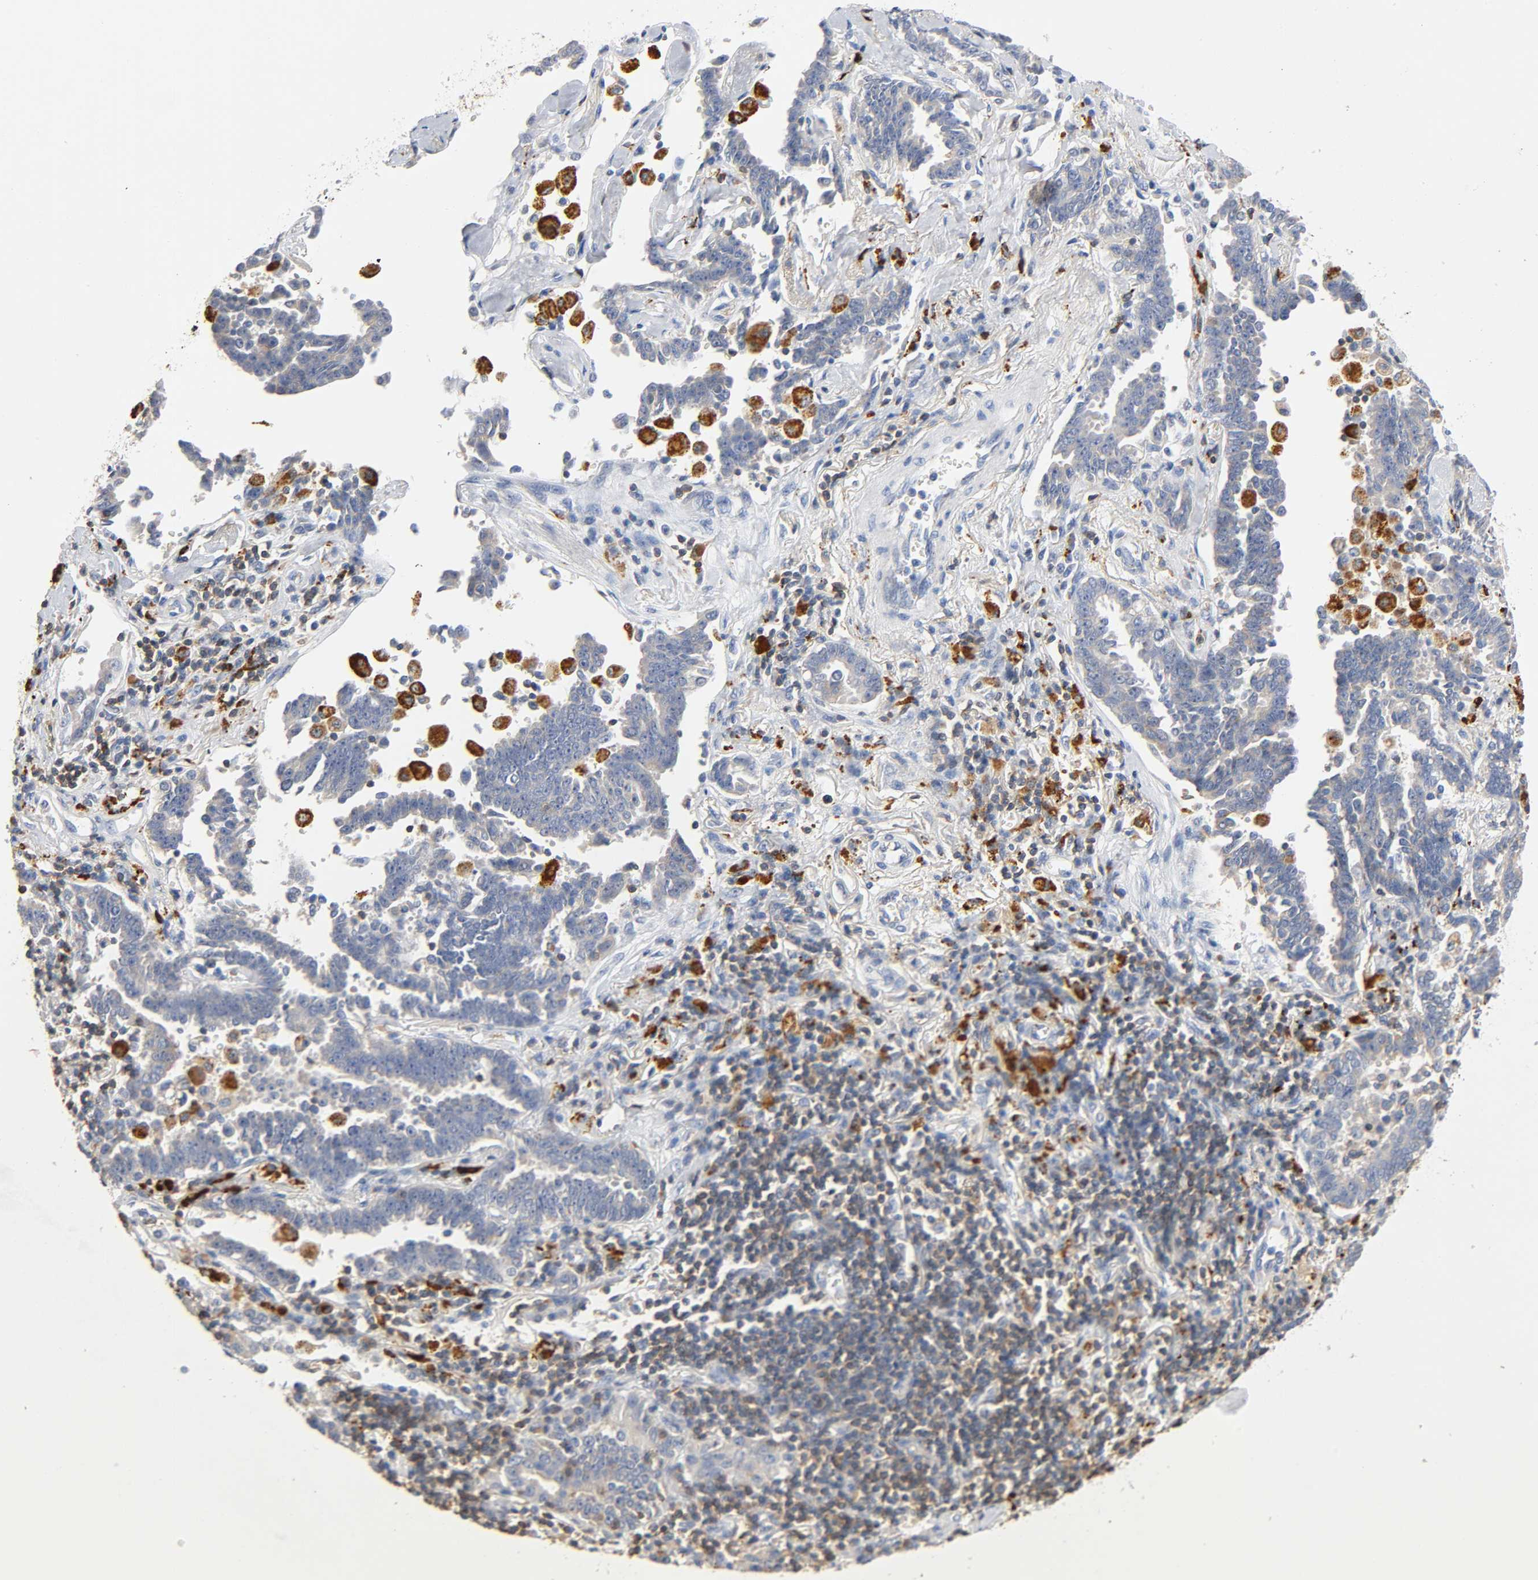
{"staining": {"intensity": "weak", "quantity": "25%-75%", "location": "cytoplasmic/membranous"}, "tissue": "lung cancer", "cell_type": "Tumor cells", "image_type": "cancer", "snomed": [{"axis": "morphology", "description": "Adenocarcinoma, NOS"}, {"axis": "topography", "description": "Lung"}], "caption": "Lung cancer (adenocarcinoma) stained for a protein displays weak cytoplasmic/membranous positivity in tumor cells.", "gene": "UCKL1", "patient": {"sex": "female", "age": 64}}